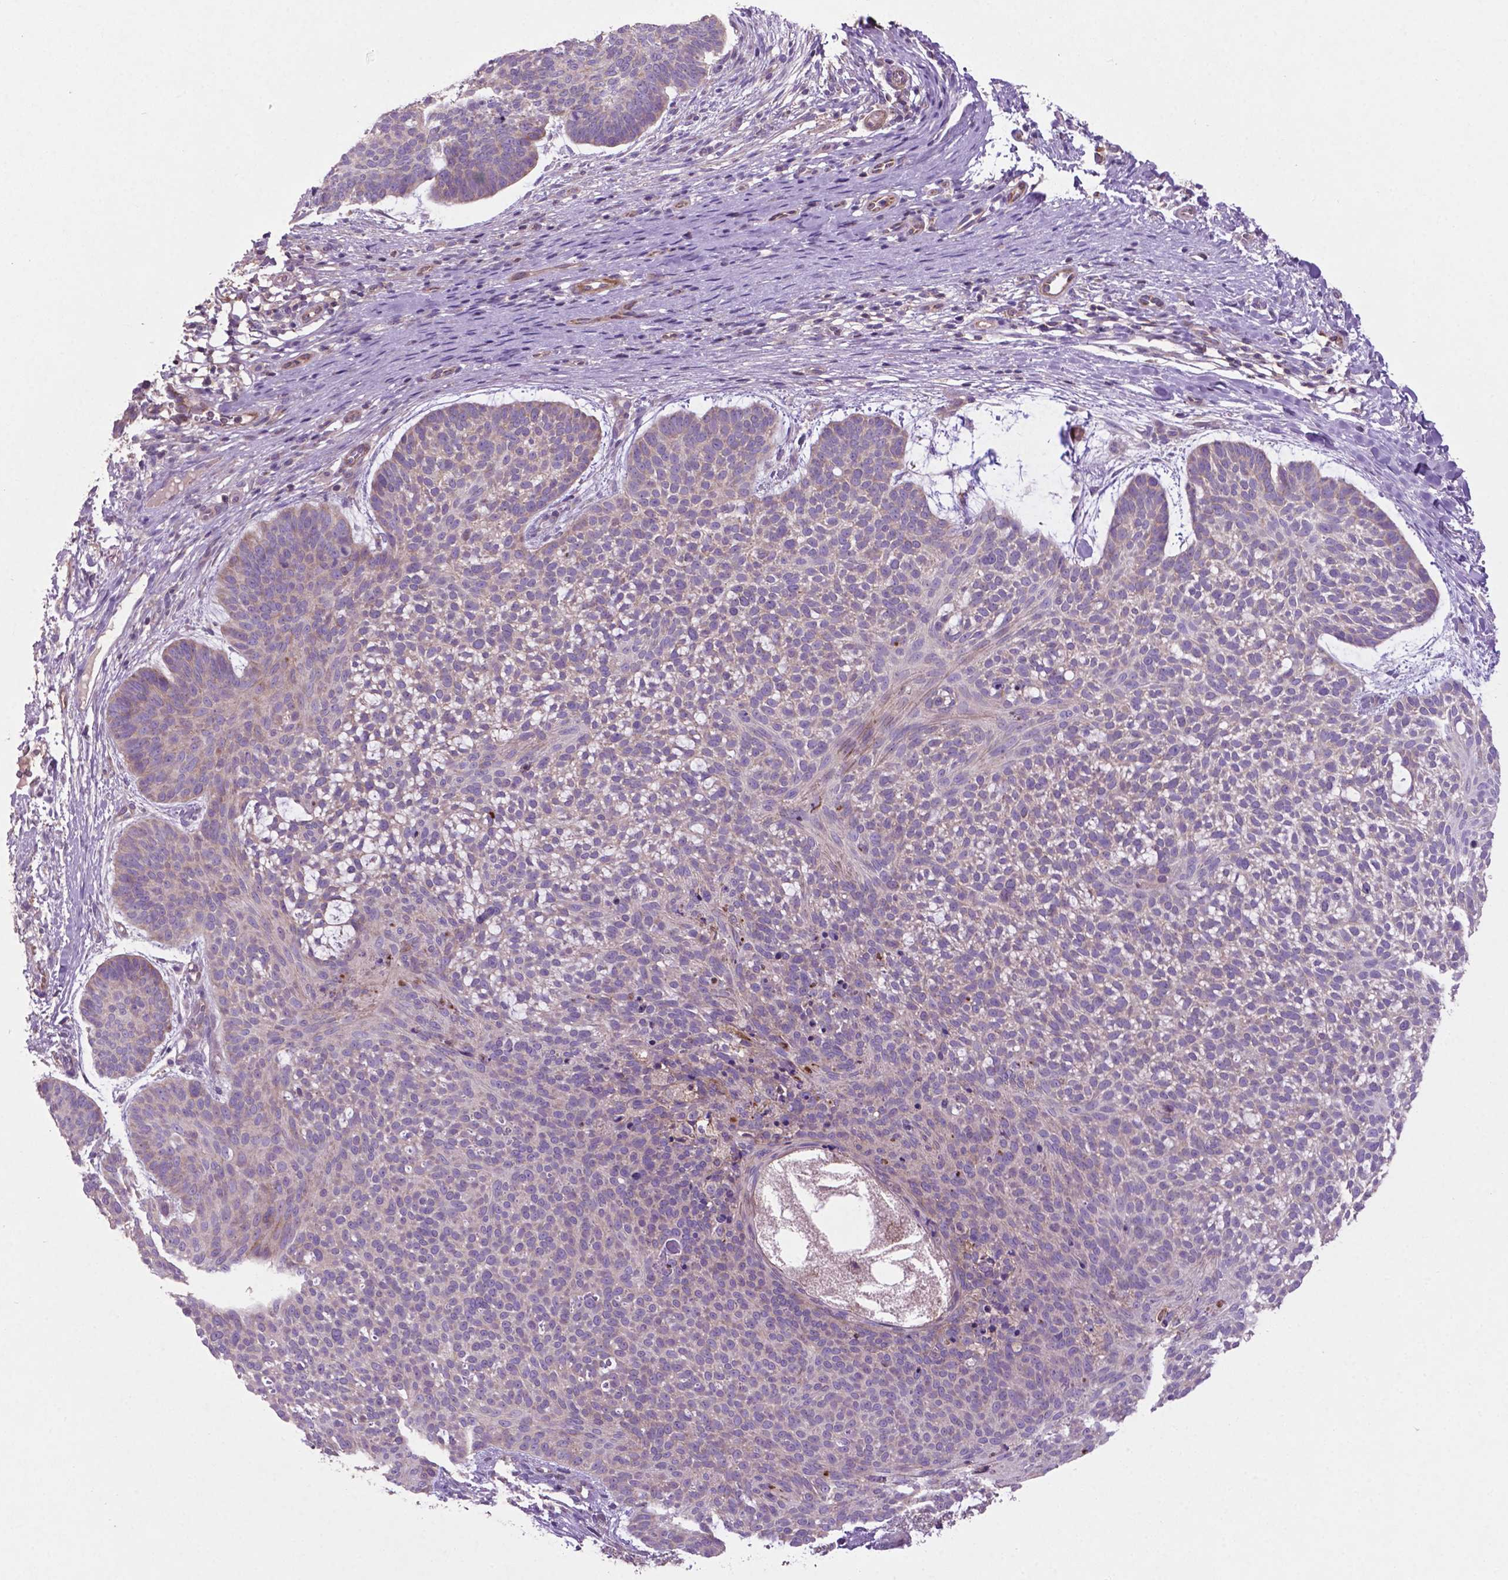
{"staining": {"intensity": "negative", "quantity": "none", "location": "none"}, "tissue": "skin cancer", "cell_type": "Tumor cells", "image_type": "cancer", "snomed": [{"axis": "morphology", "description": "Basal cell carcinoma"}, {"axis": "topography", "description": "Skin"}], "caption": "This is an immunohistochemistry histopathology image of skin basal cell carcinoma. There is no positivity in tumor cells.", "gene": "BMP4", "patient": {"sex": "male", "age": 64}}